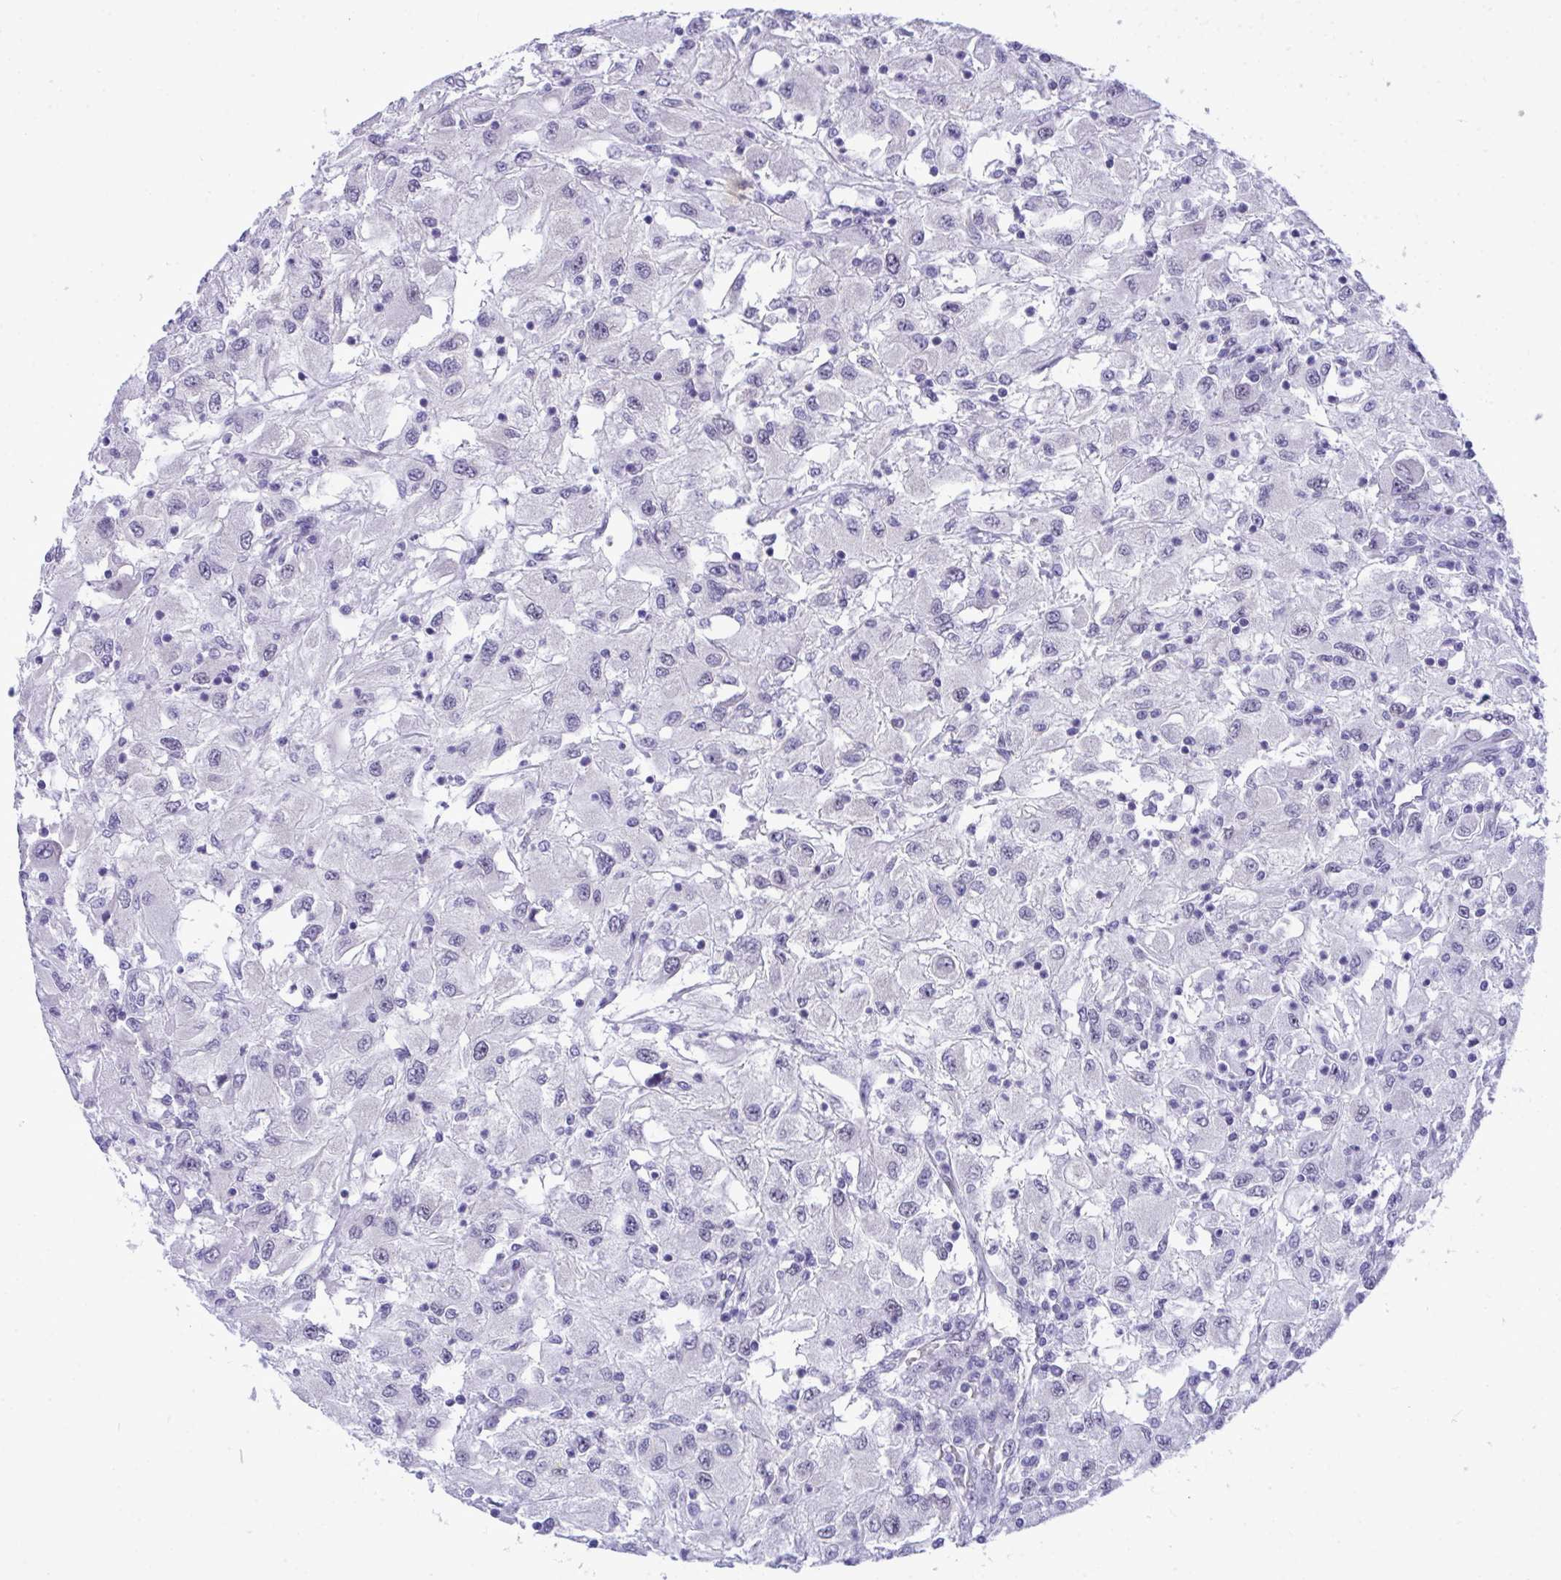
{"staining": {"intensity": "negative", "quantity": "none", "location": "none"}, "tissue": "renal cancer", "cell_type": "Tumor cells", "image_type": "cancer", "snomed": [{"axis": "morphology", "description": "Adenocarcinoma, NOS"}, {"axis": "topography", "description": "Kidney"}], "caption": "This micrograph is of adenocarcinoma (renal) stained with immunohistochemistry (IHC) to label a protein in brown with the nuclei are counter-stained blue. There is no staining in tumor cells.", "gene": "TEAD4", "patient": {"sex": "female", "age": 67}}